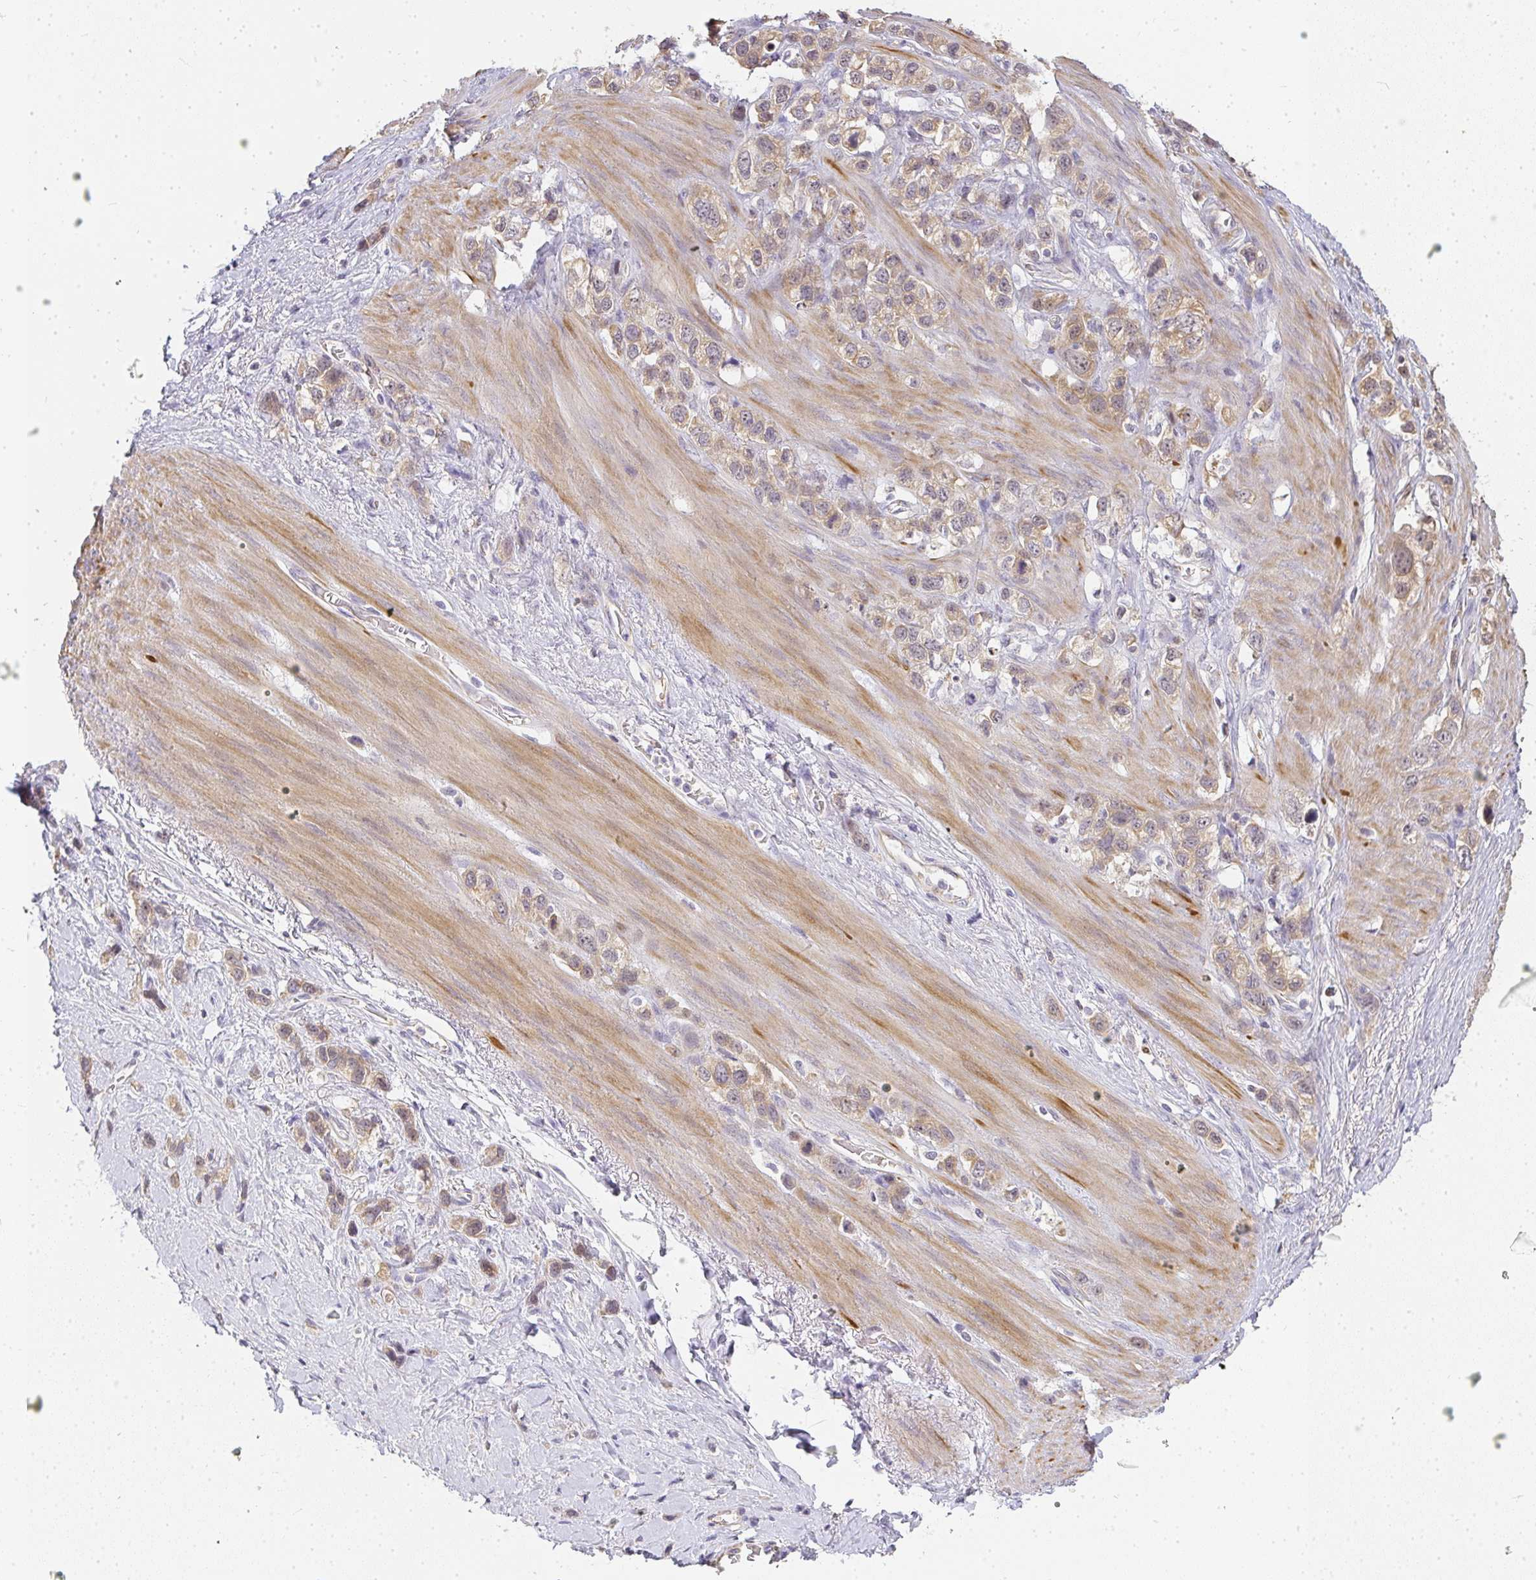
{"staining": {"intensity": "weak", "quantity": ">75%", "location": "cytoplasmic/membranous"}, "tissue": "stomach cancer", "cell_type": "Tumor cells", "image_type": "cancer", "snomed": [{"axis": "morphology", "description": "Adenocarcinoma, NOS"}, {"axis": "topography", "description": "Stomach"}], "caption": "Human stomach cancer stained for a protein (brown) demonstrates weak cytoplasmic/membranous positive staining in approximately >75% of tumor cells.", "gene": "SLC35B3", "patient": {"sex": "female", "age": 65}}